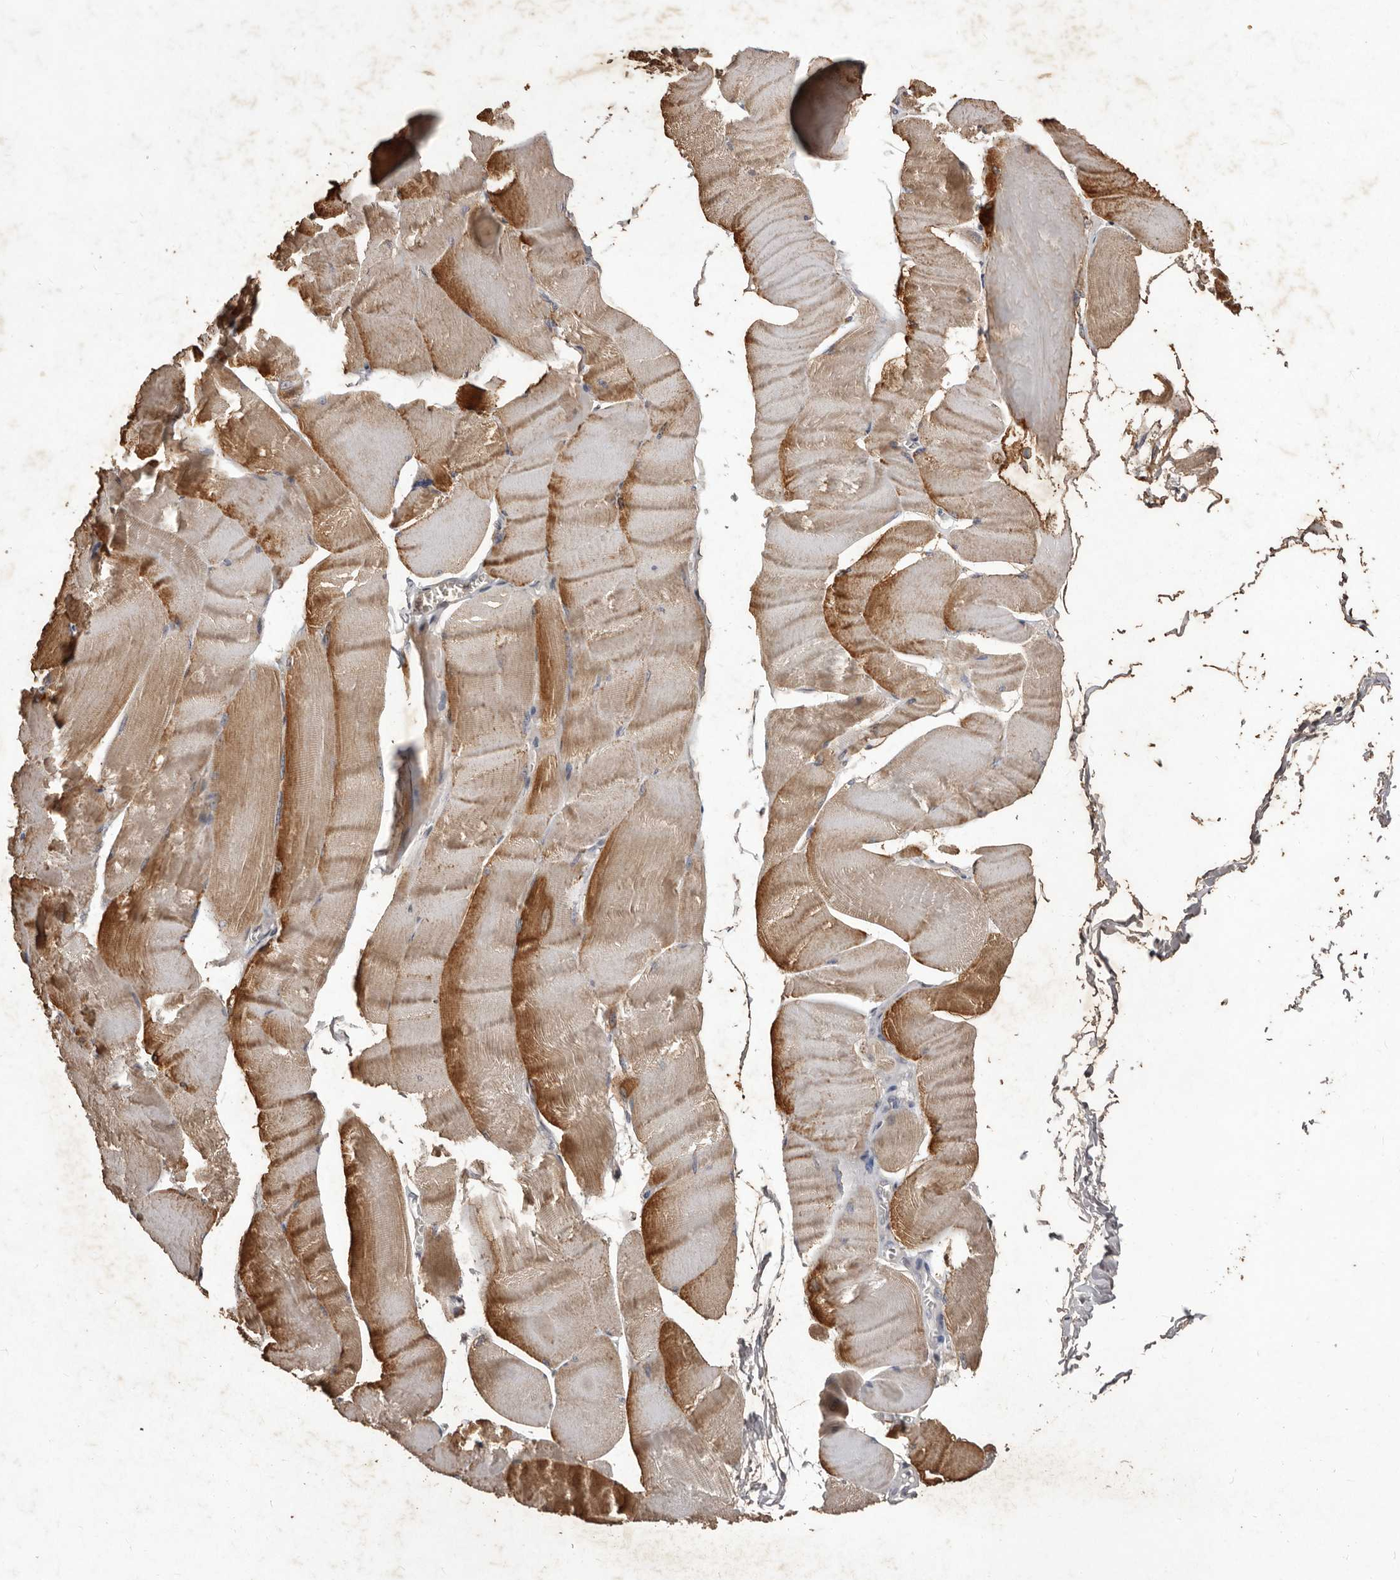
{"staining": {"intensity": "moderate", "quantity": ">75%", "location": "cytoplasmic/membranous"}, "tissue": "skeletal muscle", "cell_type": "Myocytes", "image_type": "normal", "snomed": [{"axis": "morphology", "description": "Normal tissue, NOS"}, {"axis": "morphology", "description": "Basal cell carcinoma"}, {"axis": "topography", "description": "Skeletal muscle"}], "caption": "Protein expression analysis of benign skeletal muscle displays moderate cytoplasmic/membranous staining in about >75% of myocytes. Nuclei are stained in blue.", "gene": "CXCL14", "patient": {"sex": "female", "age": 64}}